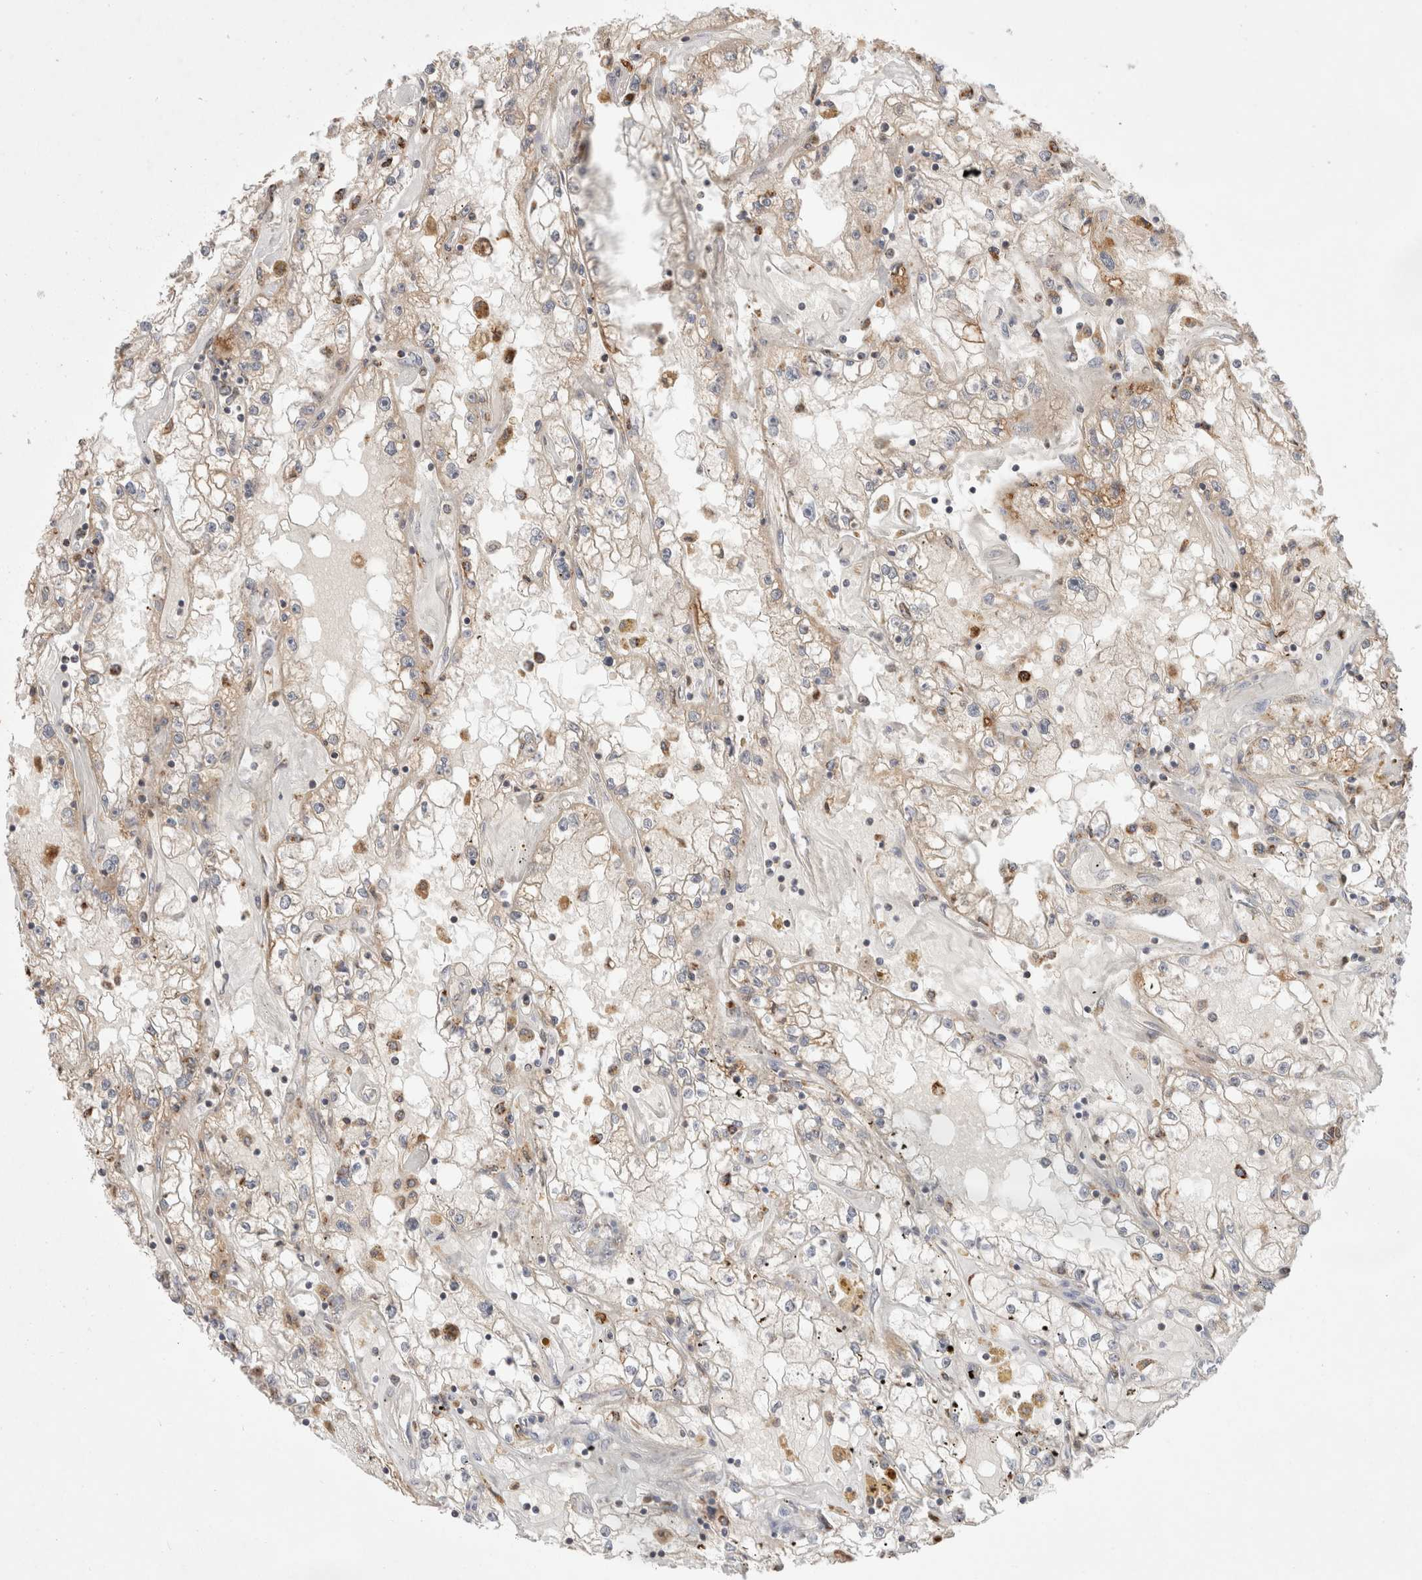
{"staining": {"intensity": "weak", "quantity": "25%-75%", "location": "cytoplasmic/membranous"}, "tissue": "renal cancer", "cell_type": "Tumor cells", "image_type": "cancer", "snomed": [{"axis": "morphology", "description": "Adenocarcinoma, NOS"}, {"axis": "topography", "description": "Kidney"}], "caption": "Protein expression analysis of adenocarcinoma (renal) exhibits weak cytoplasmic/membranous expression in about 25%-75% of tumor cells. Immunohistochemistry (ihc) stains the protein of interest in brown and the nuclei are stained blue.", "gene": "HROB", "patient": {"sex": "male", "age": 56}}